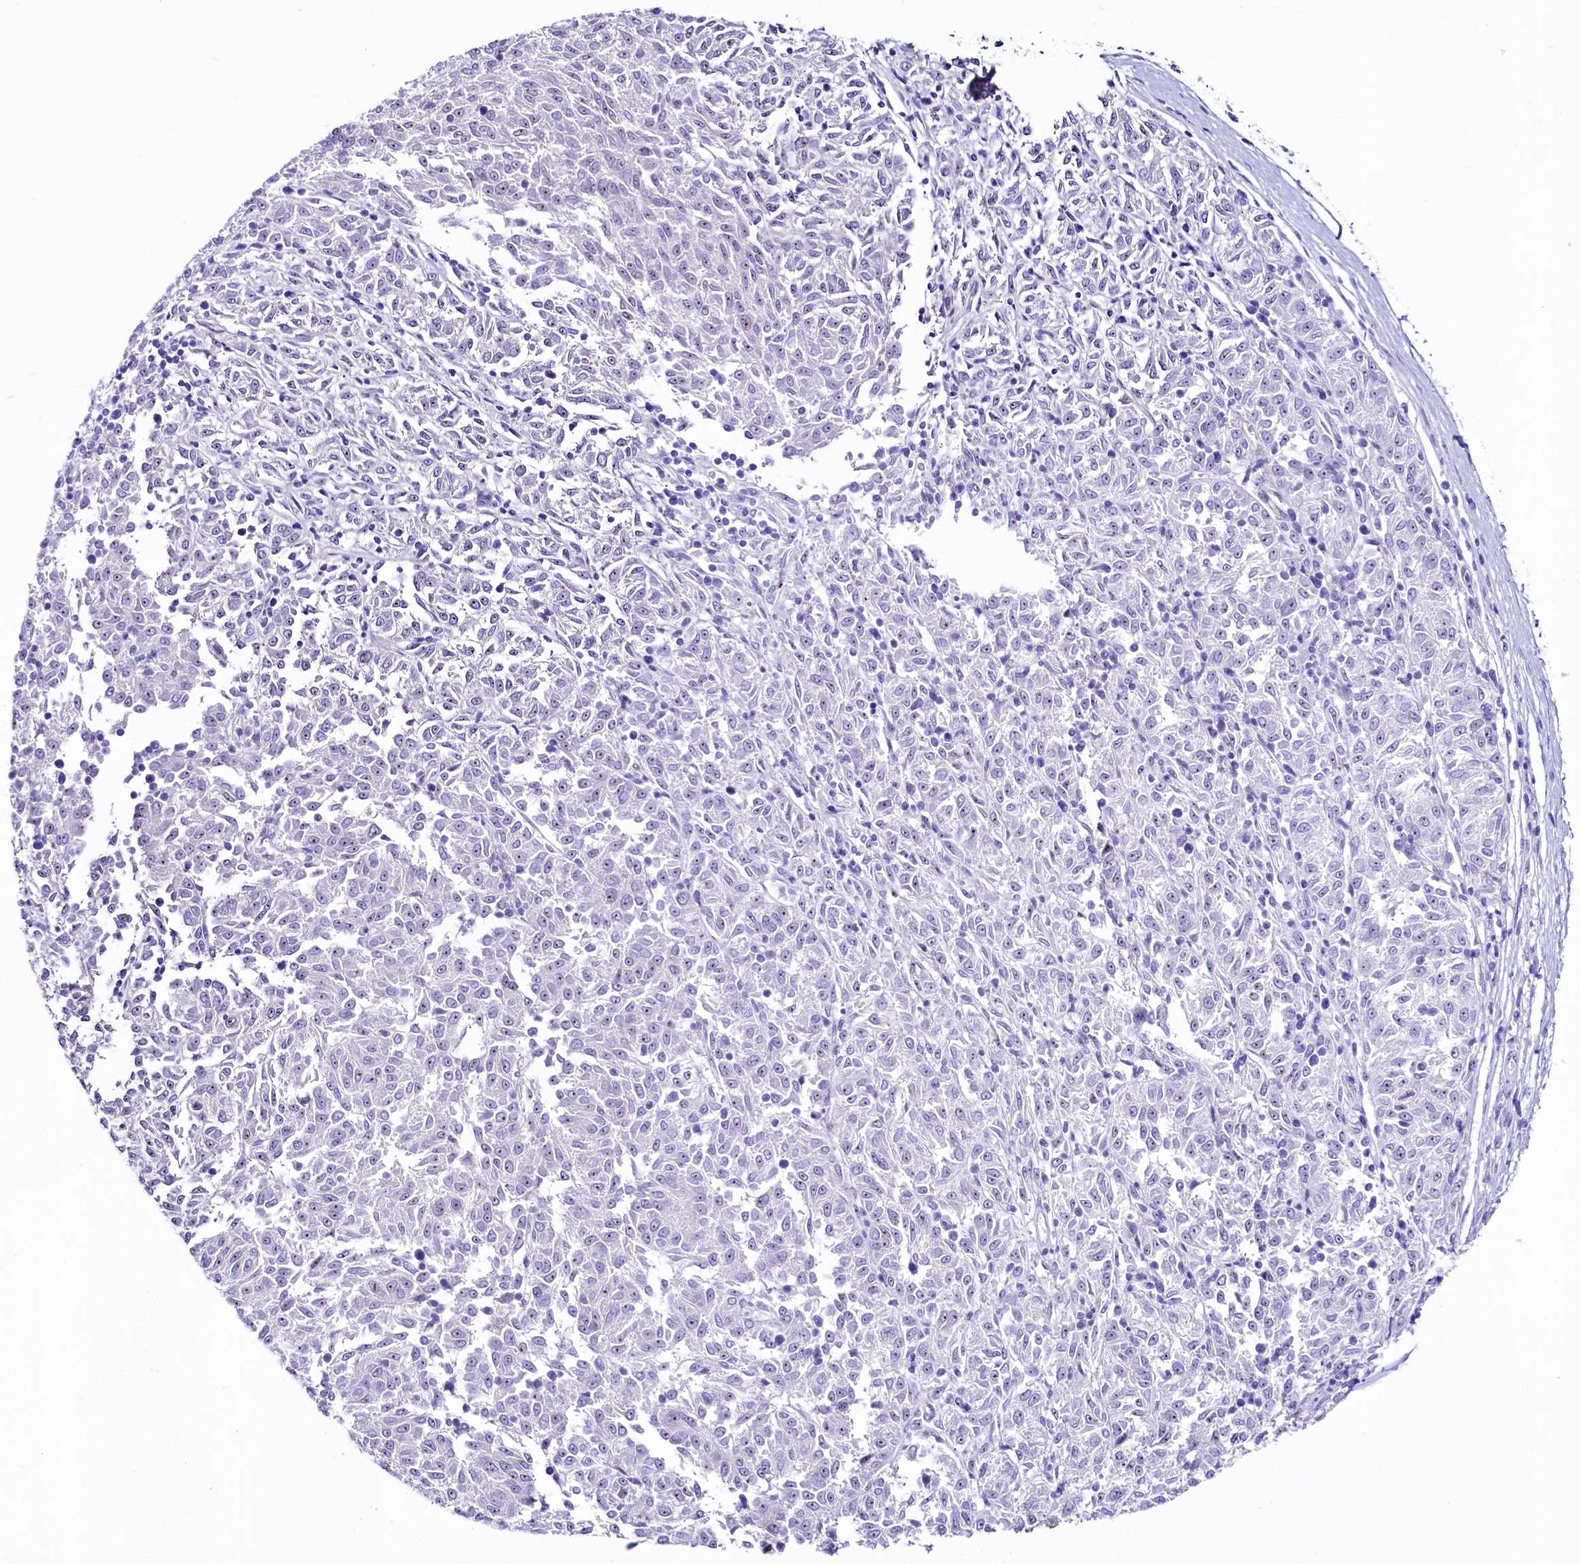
{"staining": {"intensity": "weak", "quantity": "<25%", "location": "nuclear"}, "tissue": "melanoma", "cell_type": "Tumor cells", "image_type": "cancer", "snomed": [{"axis": "morphology", "description": "Malignant melanoma, NOS"}, {"axis": "topography", "description": "Skin"}], "caption": "Tumor cells are negative for brown protein staining in melanoma. (DAB immunohistochemistry (IHC), high magnification).", "gene": "SH3TC2", "patient": {"sex": "female", "age": 72}}